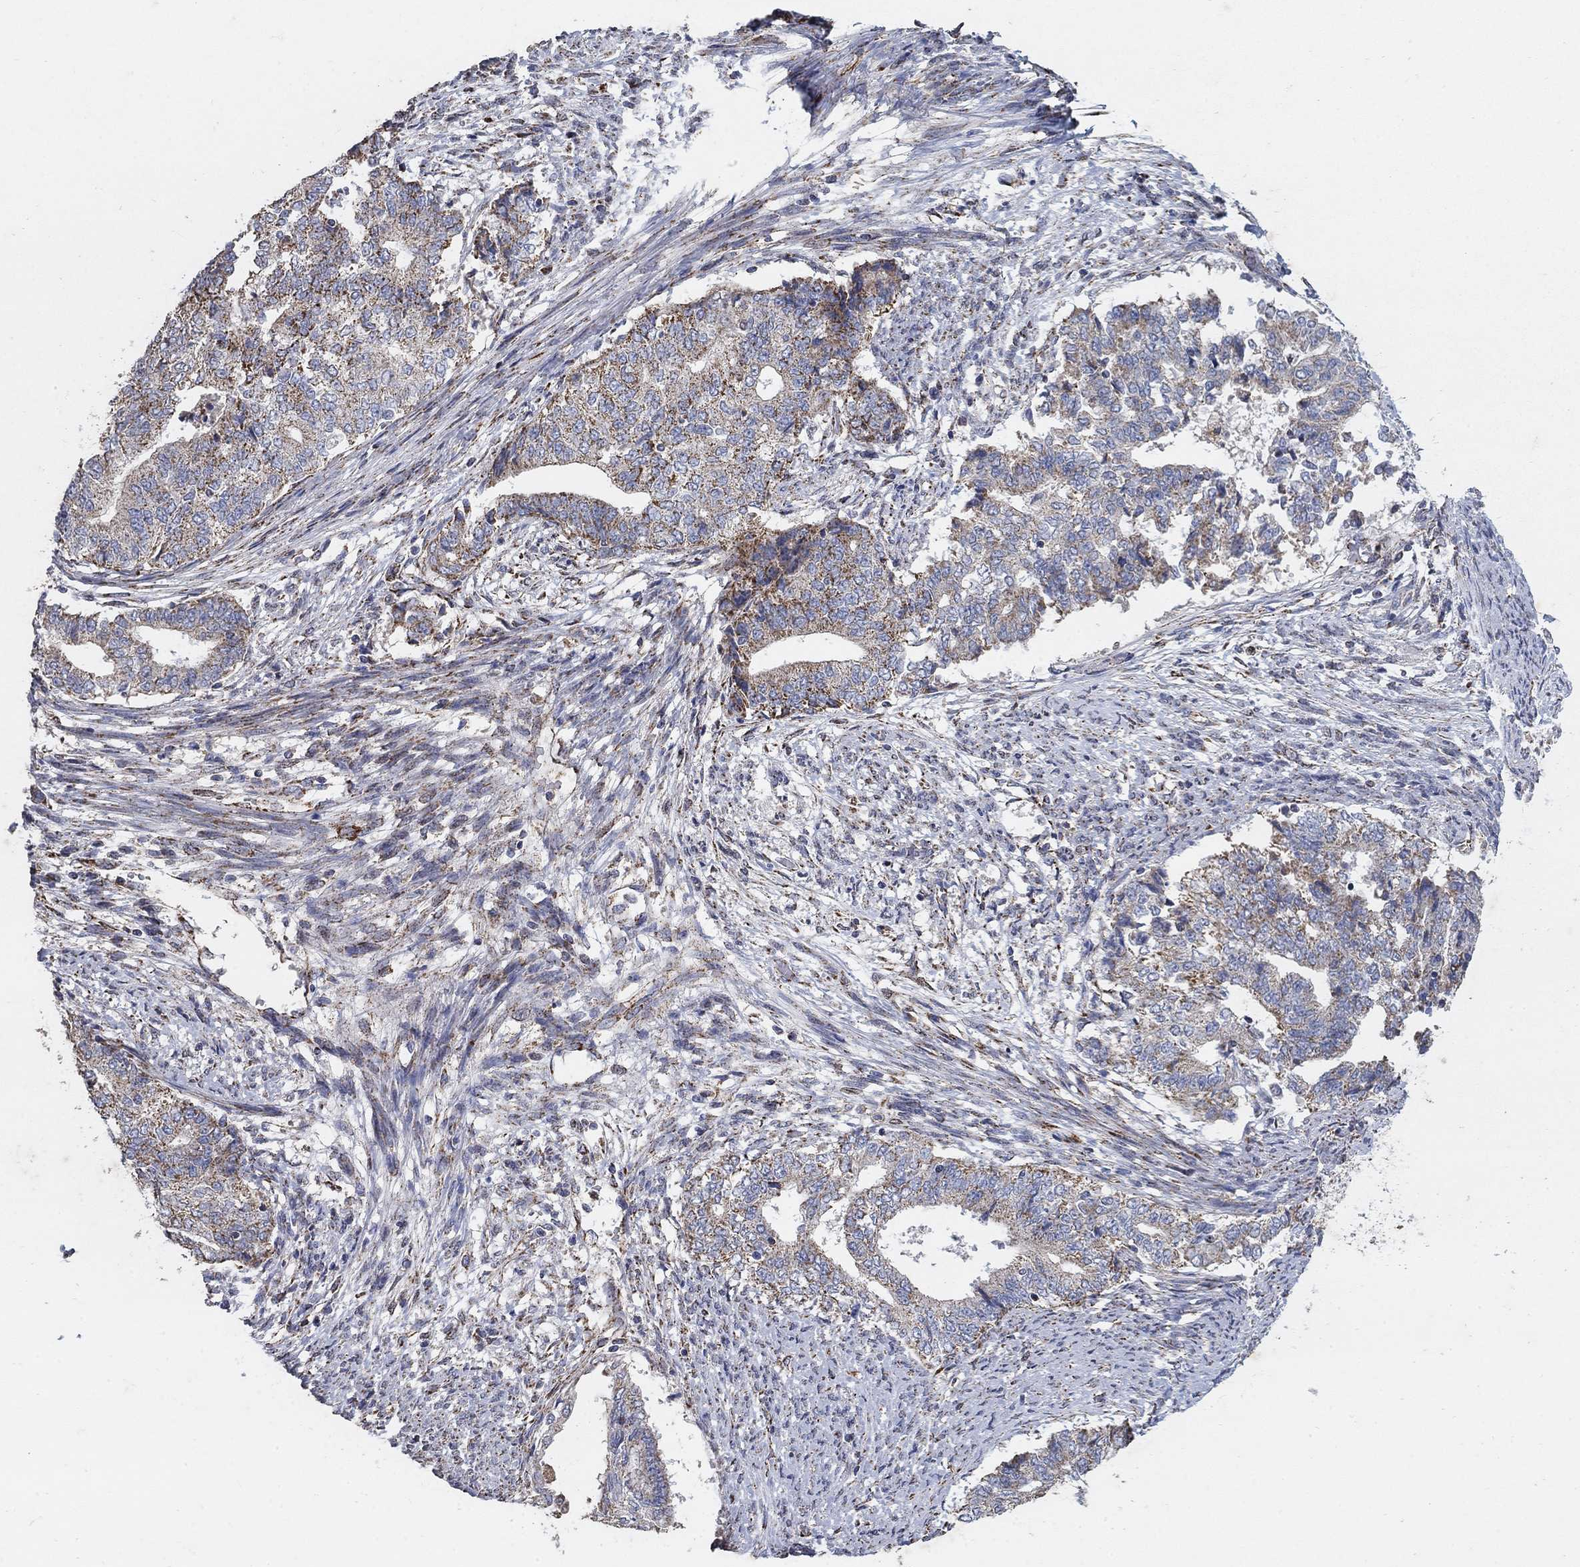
{"staining": {"intensity": "strong", "quantity": "<25%", "location": "cytoplasmic/membranous"}, "tissue": "endometrial cancer", "cell_type": "Tumor cells", "image_type": "cancer", "snomed": [{"axis": "morphology", "description": "Adenocarcinoma, NOS"}, {"axis": "topography", "description": "Endometrium"}], "caption": "Human endometrial cancer stained with a brown dye shows strong cytoplasmic/membranous positive positivity in approximately <25% of tumor cells.", "gene": "PNPLA2", "patient": {"sex": "female", "age": 65}}